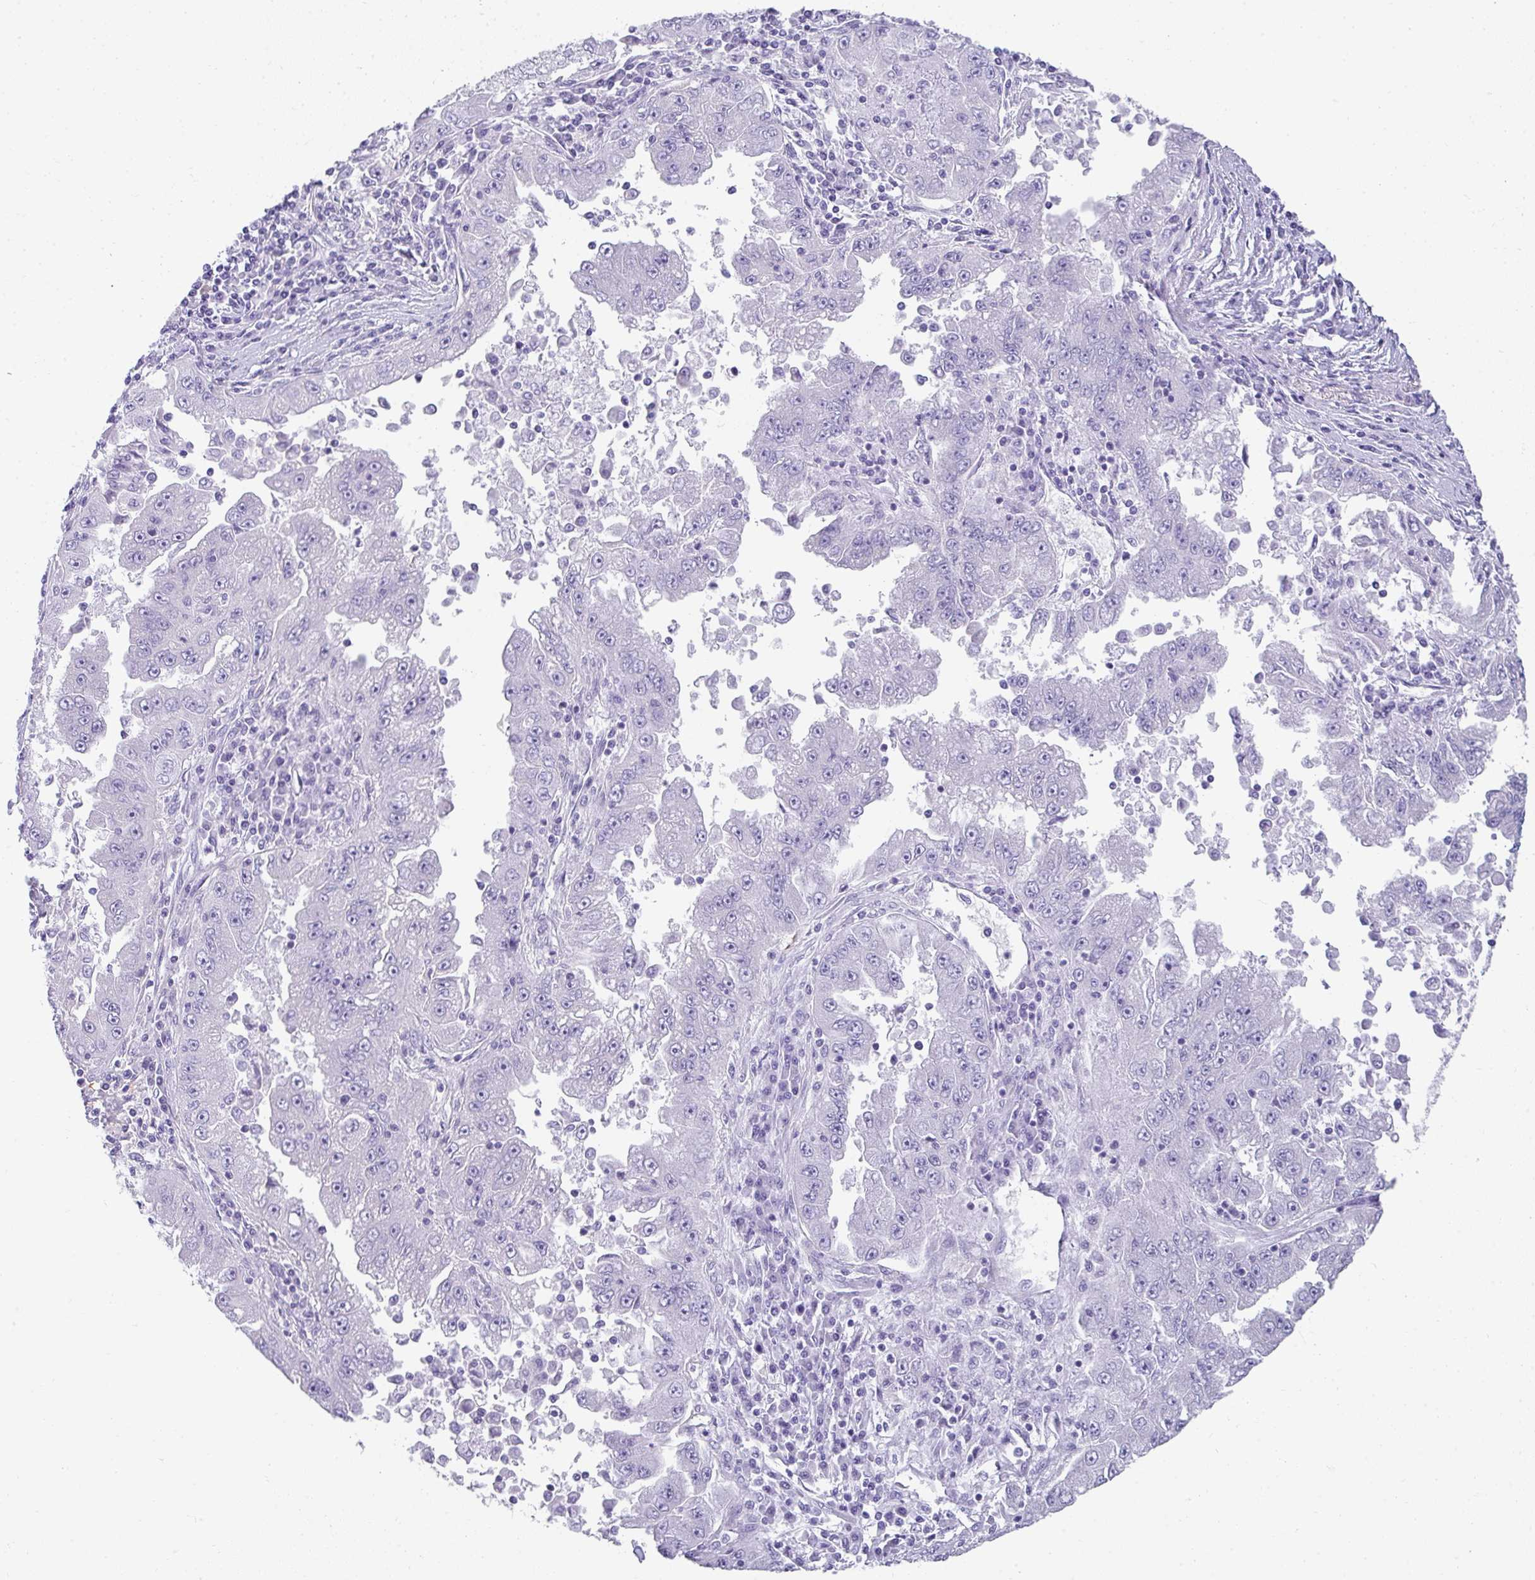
{"staining": {"intensity": "negative", "quantity": "none", "location": "none"}, "tissue": "lung cancer", "cell_type": "Tumor cells", "image_type": "cancer", "snomed": [{"axis": "morphology", "description": "Adenocarcinoma, NOS"}, {"axis": "morphology", "description": "Adenocarcinoma primary or metastatic"}, {"axis": "topography", "description": "Lung"}], "caption": "Histopathology image shows no significant protein expression in tumor cells of lung cancer (adenocarcinoma).", "gene": "RLF", "patient": {"sex": "male", "age": 74}}